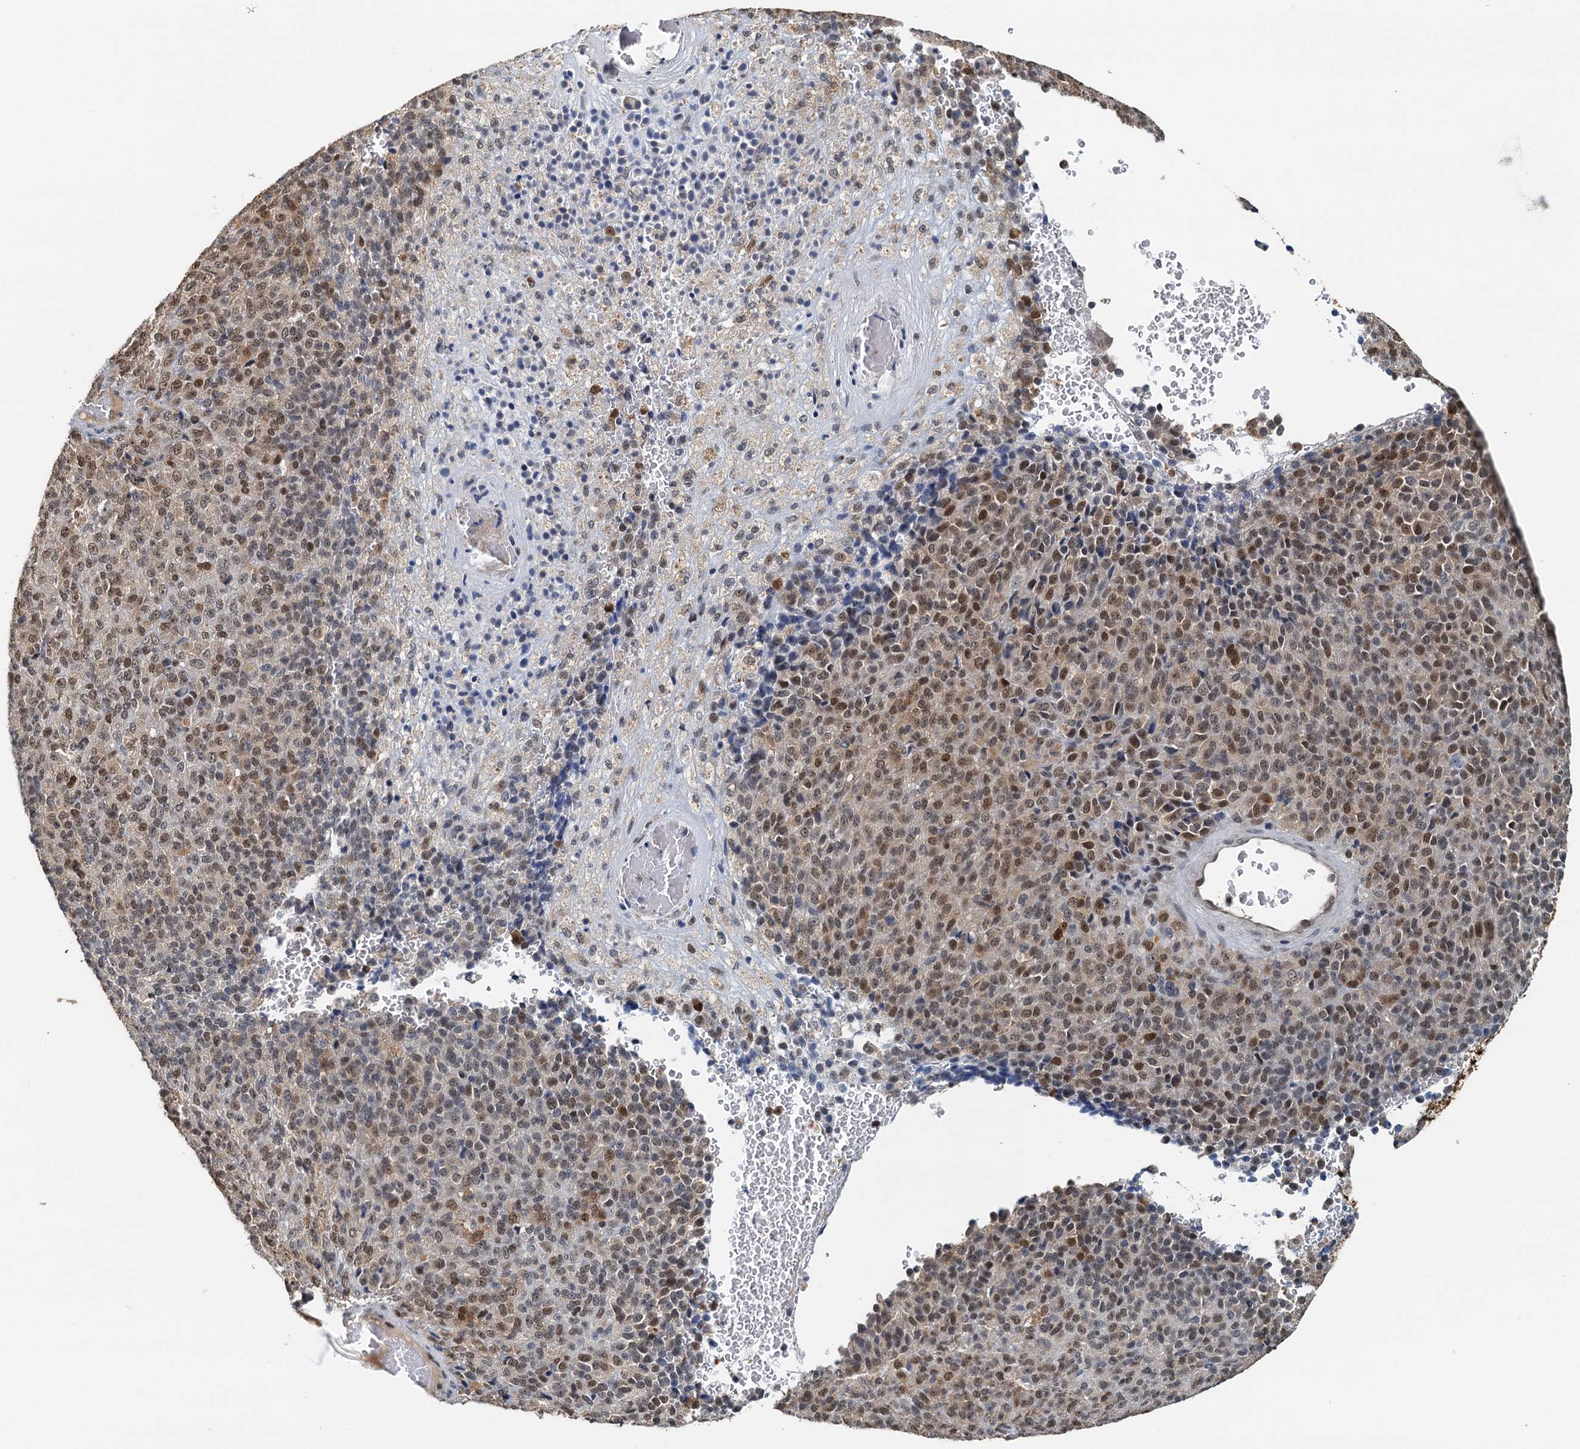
{"staining": {"intensity": "moderate", "quantity": ">75%", "location": "nuclear"}, "tissue": "melanoma", "cell_type": "Tumor cells", "image_type": "cancer", "snomed": [{"axis": "morphology", "description": "Malignant melanoma, Metastatic site"}, {"axis": "topography", "description": "Brain"}], "caption": "High-magnification brightfield microscopy of melanoma stained with DAB (3,3'-diaminobenzidine) (brown) and counterstained with hematoxylin (blue). tumor cells exhibit moderate nuclear positivity is present in approximately>75% of cells. The protein is stained brown, and the nuclei are stained in blue (DAB (3,3'-diaminobenzidine) IHC with brightfield microscopy, high magnification).", "gene": "SPINDOC", "patient": {"sex": "female", "age": 56}}